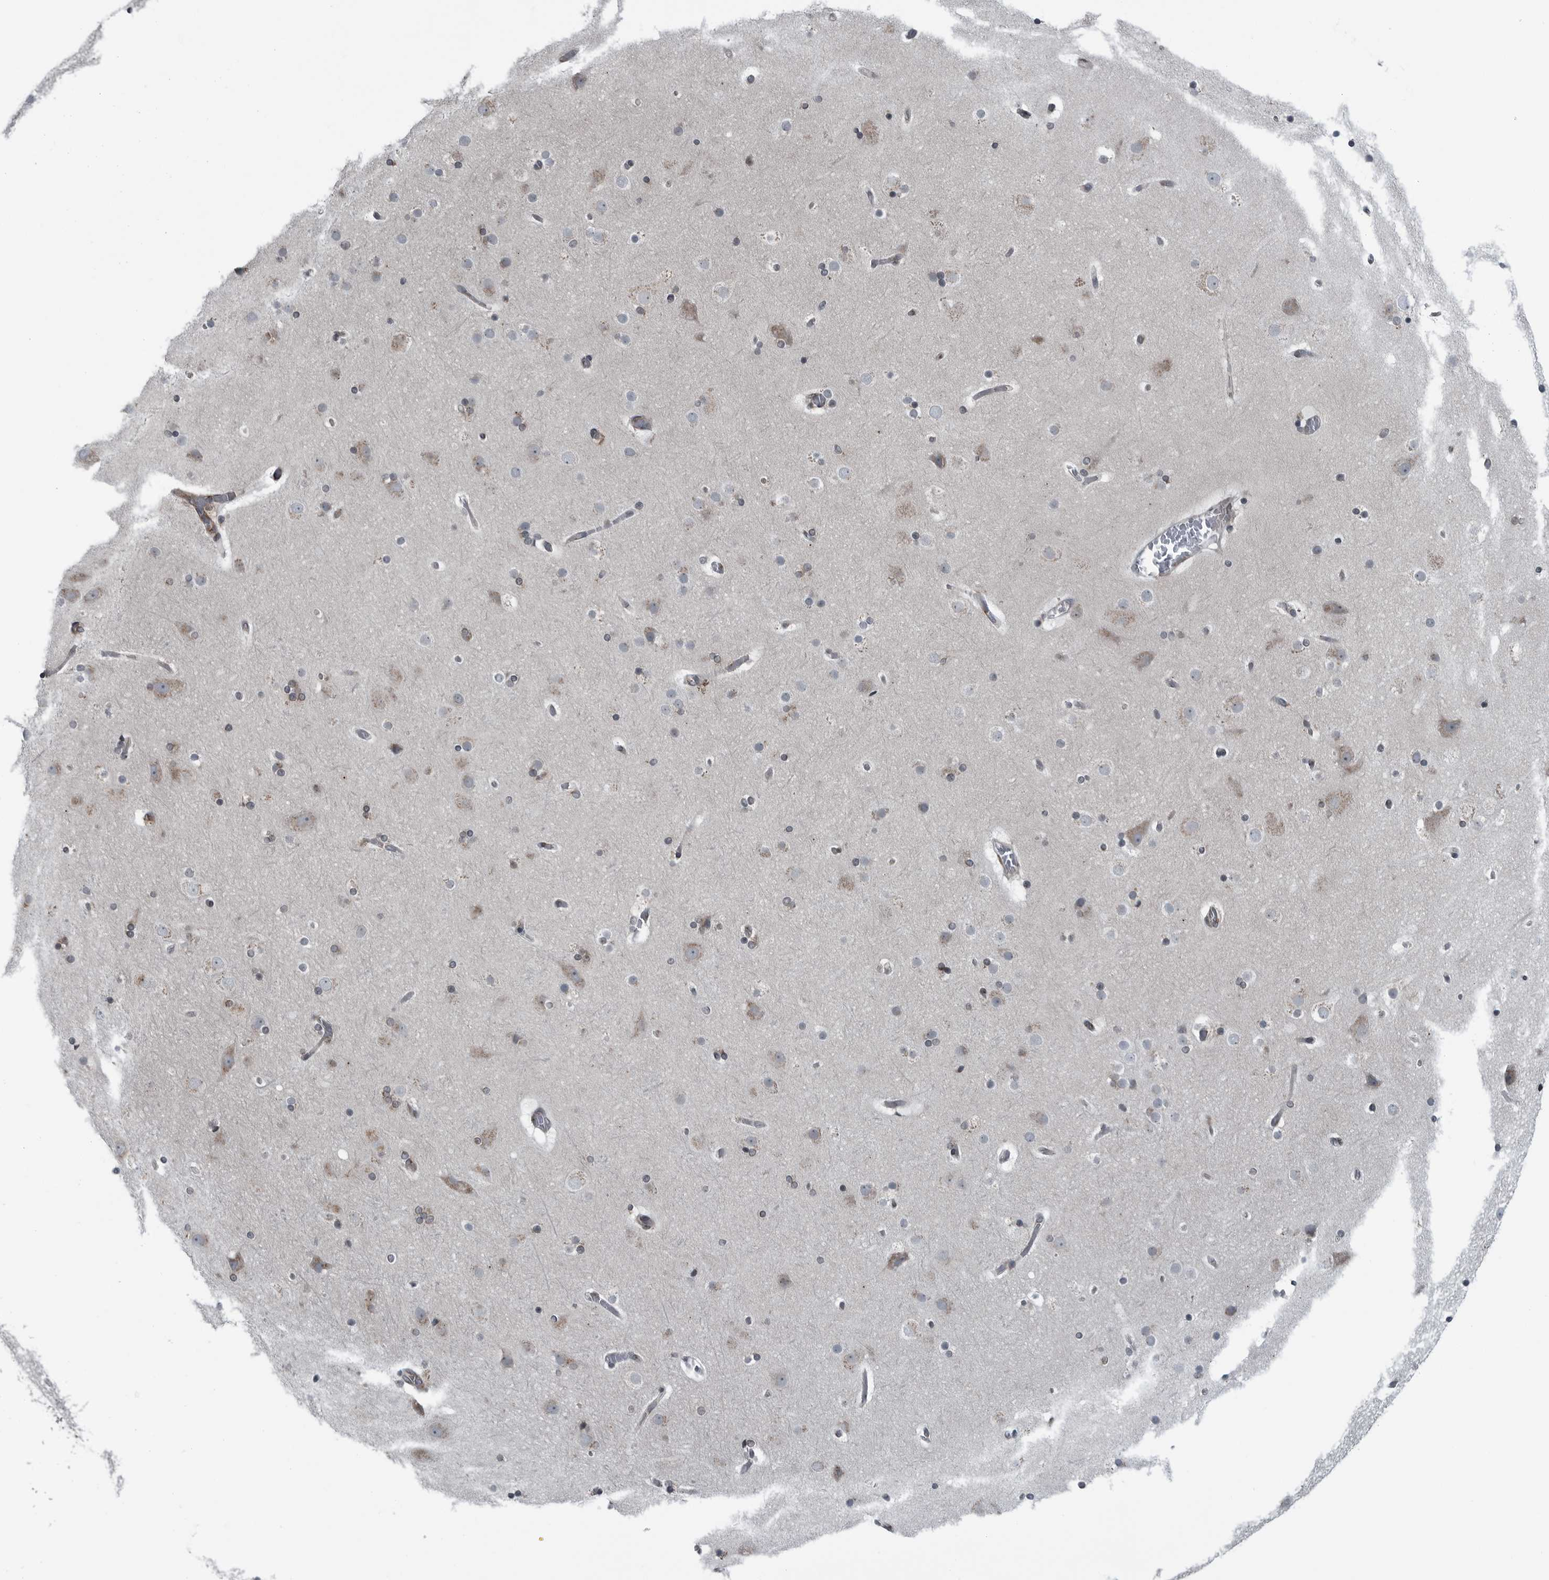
{"staining": {"intensity": "moderate", "quantity": "25%-75%", "location": "cytoplasmic/membranous"}, "tissue": "cerebral cortex", "cell_type": "Endothelial cells", "image_type": "normal", "snomed": [{"axis": "morphology", "description": "Normal tissue, NOS"}, {"axis": "topography", "description": "Cerebral cortex"}], "caption": "Normal cerebral cortex was stained to show a protein in brown. There is medium levels of moderate cytoplasmic/membranous staining in approximately 25%-75% of endothelial cells. (Stains: DAB (3,3'-diaminobenzidine) in brown, nuclei in blue, Microscopy: brightfield microscopy at high magnification).", "gene": "CEP85", "patient": {"sex": "male", "age": 57}}